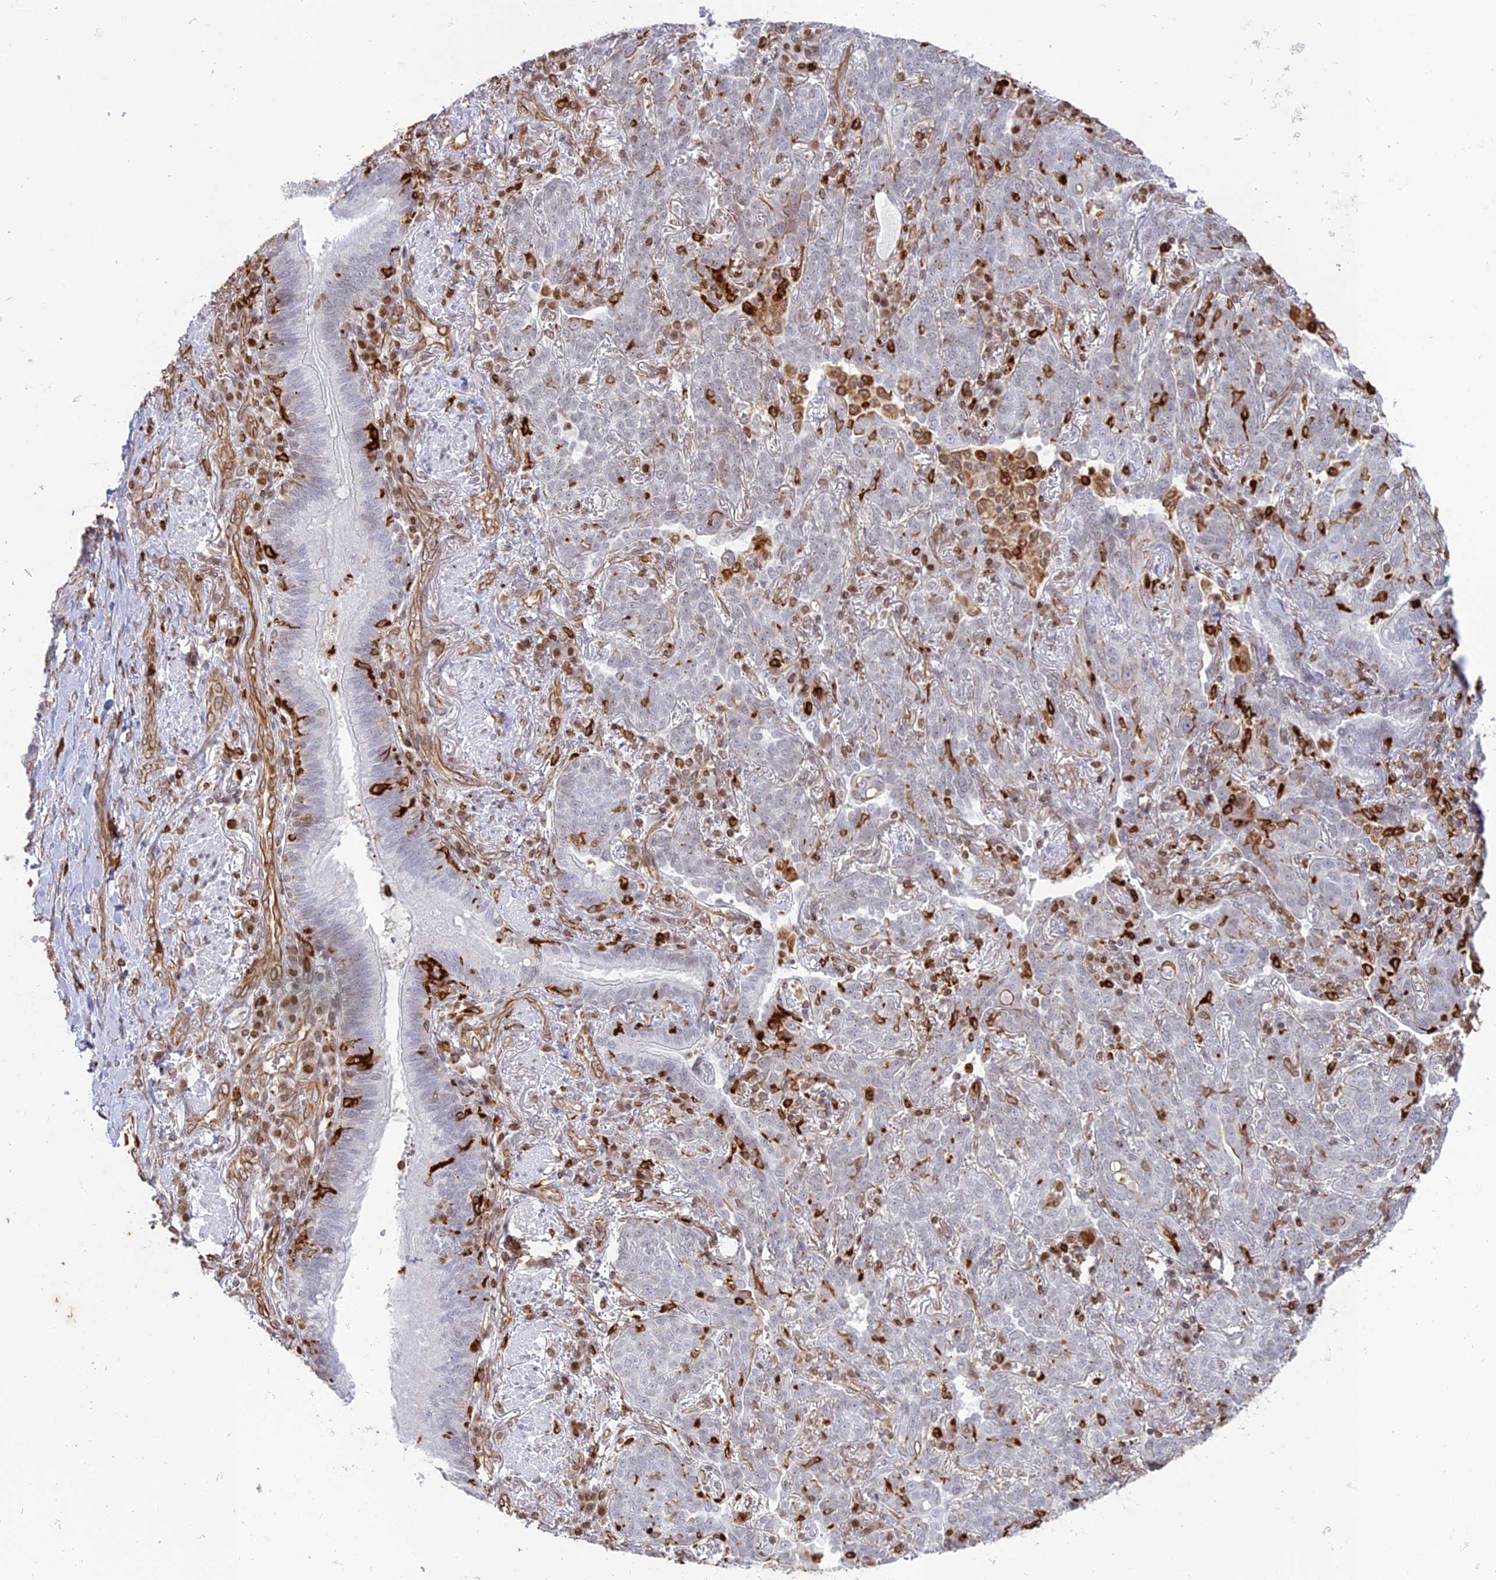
{"staining": {"intensity": "negative", "quantity": "none", "location": "none"}, "tissue": "lung cancer", "cell_type": "Tumor cells", "image_type": "cancer", "snomed": [{"axis": "morphology", "description": "Squamous cell carcinoma, NOS"}, {"axis": "topography", "description": "Lung"}], "caption": "This is an immunohistochemistry photomicrograph of lung cancer. There is no staining in tumor cells.", "gene": "APOBR", "patient": {"sex": "female", "age": 70}}